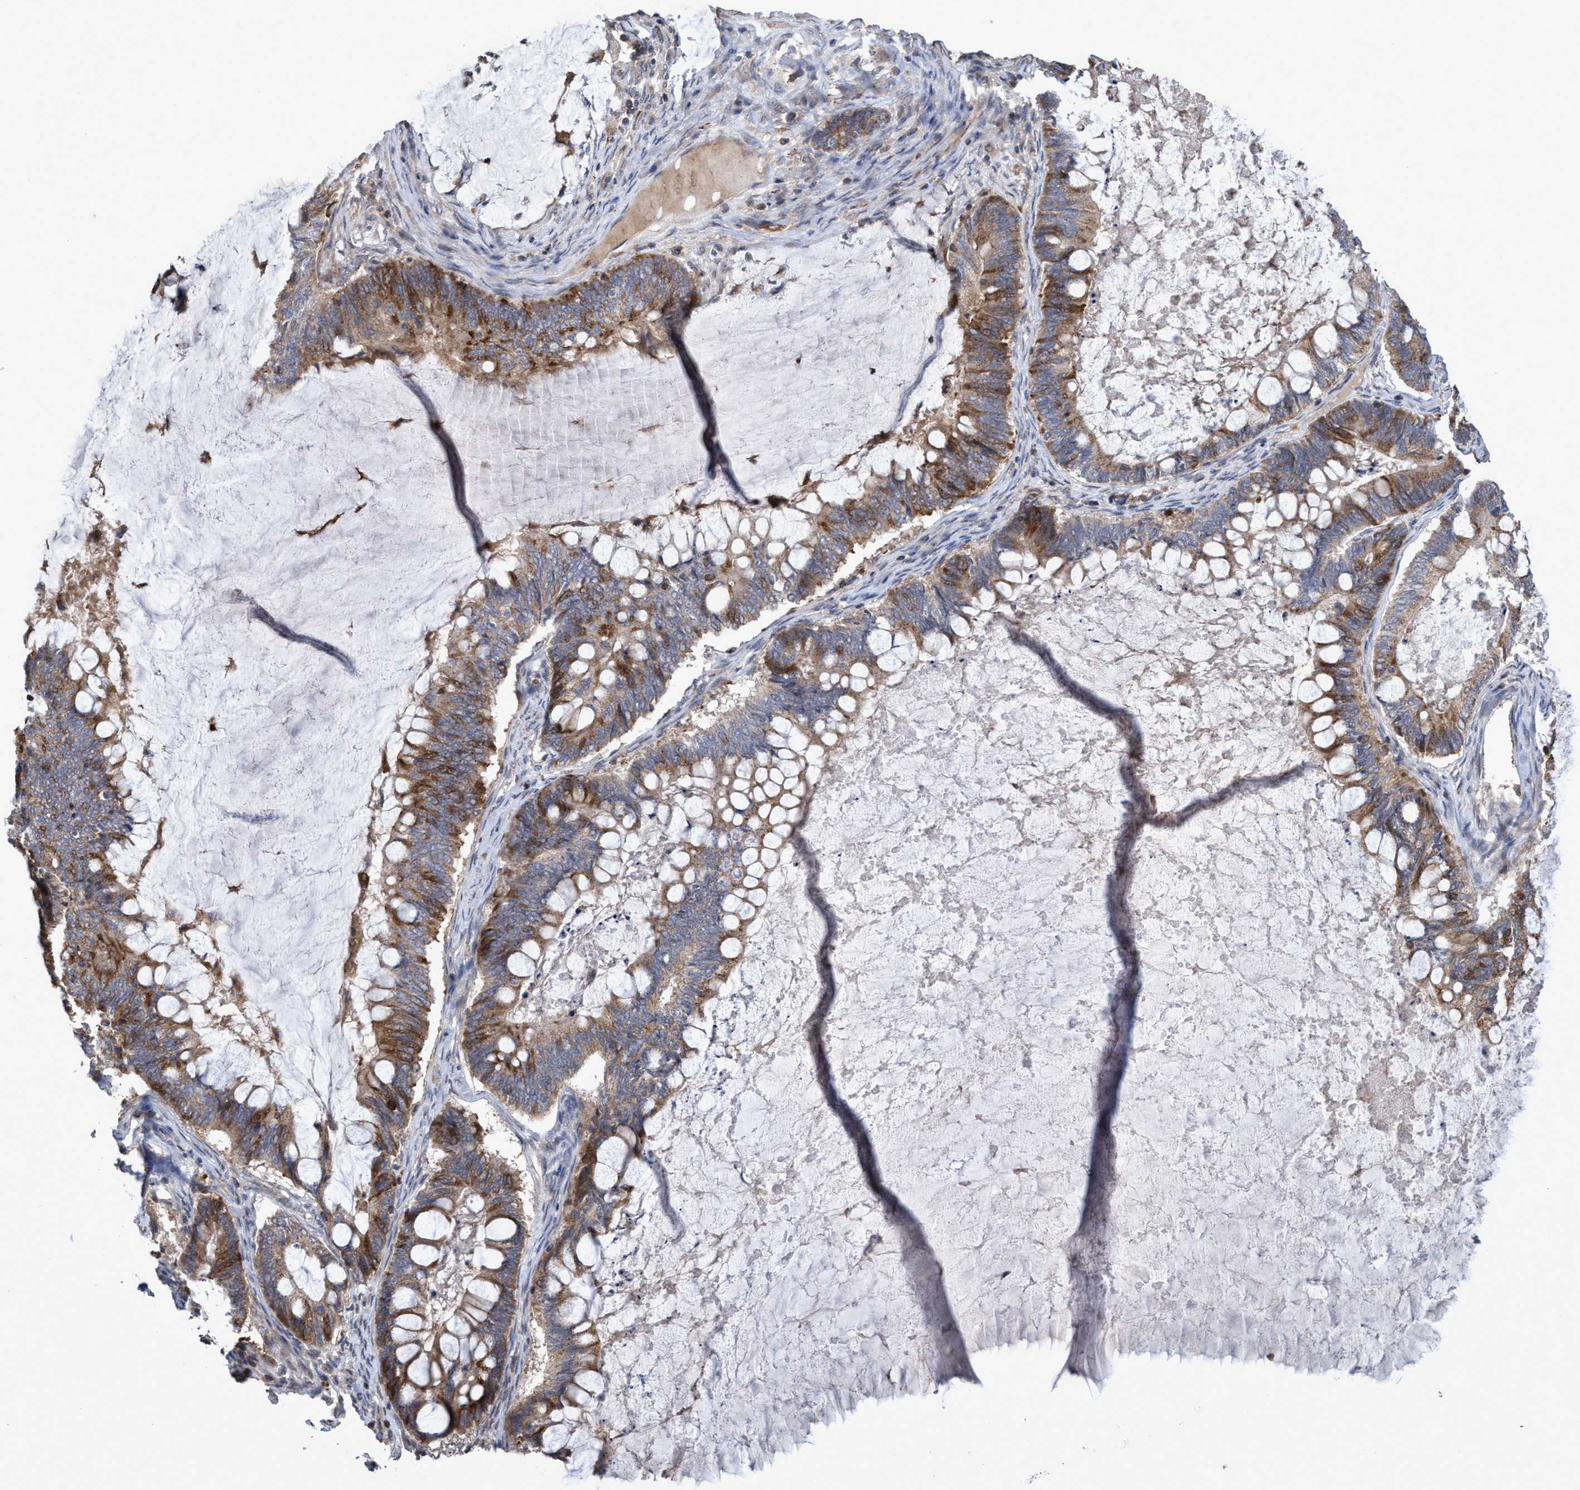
{"staining": {"intensity": "moderate", "quantity": ">75%", "location": "cytoplasmic/membranous,nuclear"}, "tissue": "ovarian cancer", "cell_type": "Tumor cells", "image_type": "cancer", "snomed": [{"axis": "morphology", "description": "Cystadenocarcinoma, mucinous, NOS"}, {"axis": "topography", "description": "Ovary"}], "caption": "Approximately >75% of tumor cells in human ovarian cancer display moderate cytoplasmic/membranous and nuclear protein expression as visualized by brown immunohistochemical staining.", "gene": "SLBP", "patient": {"sex": "female", "age": 61}}